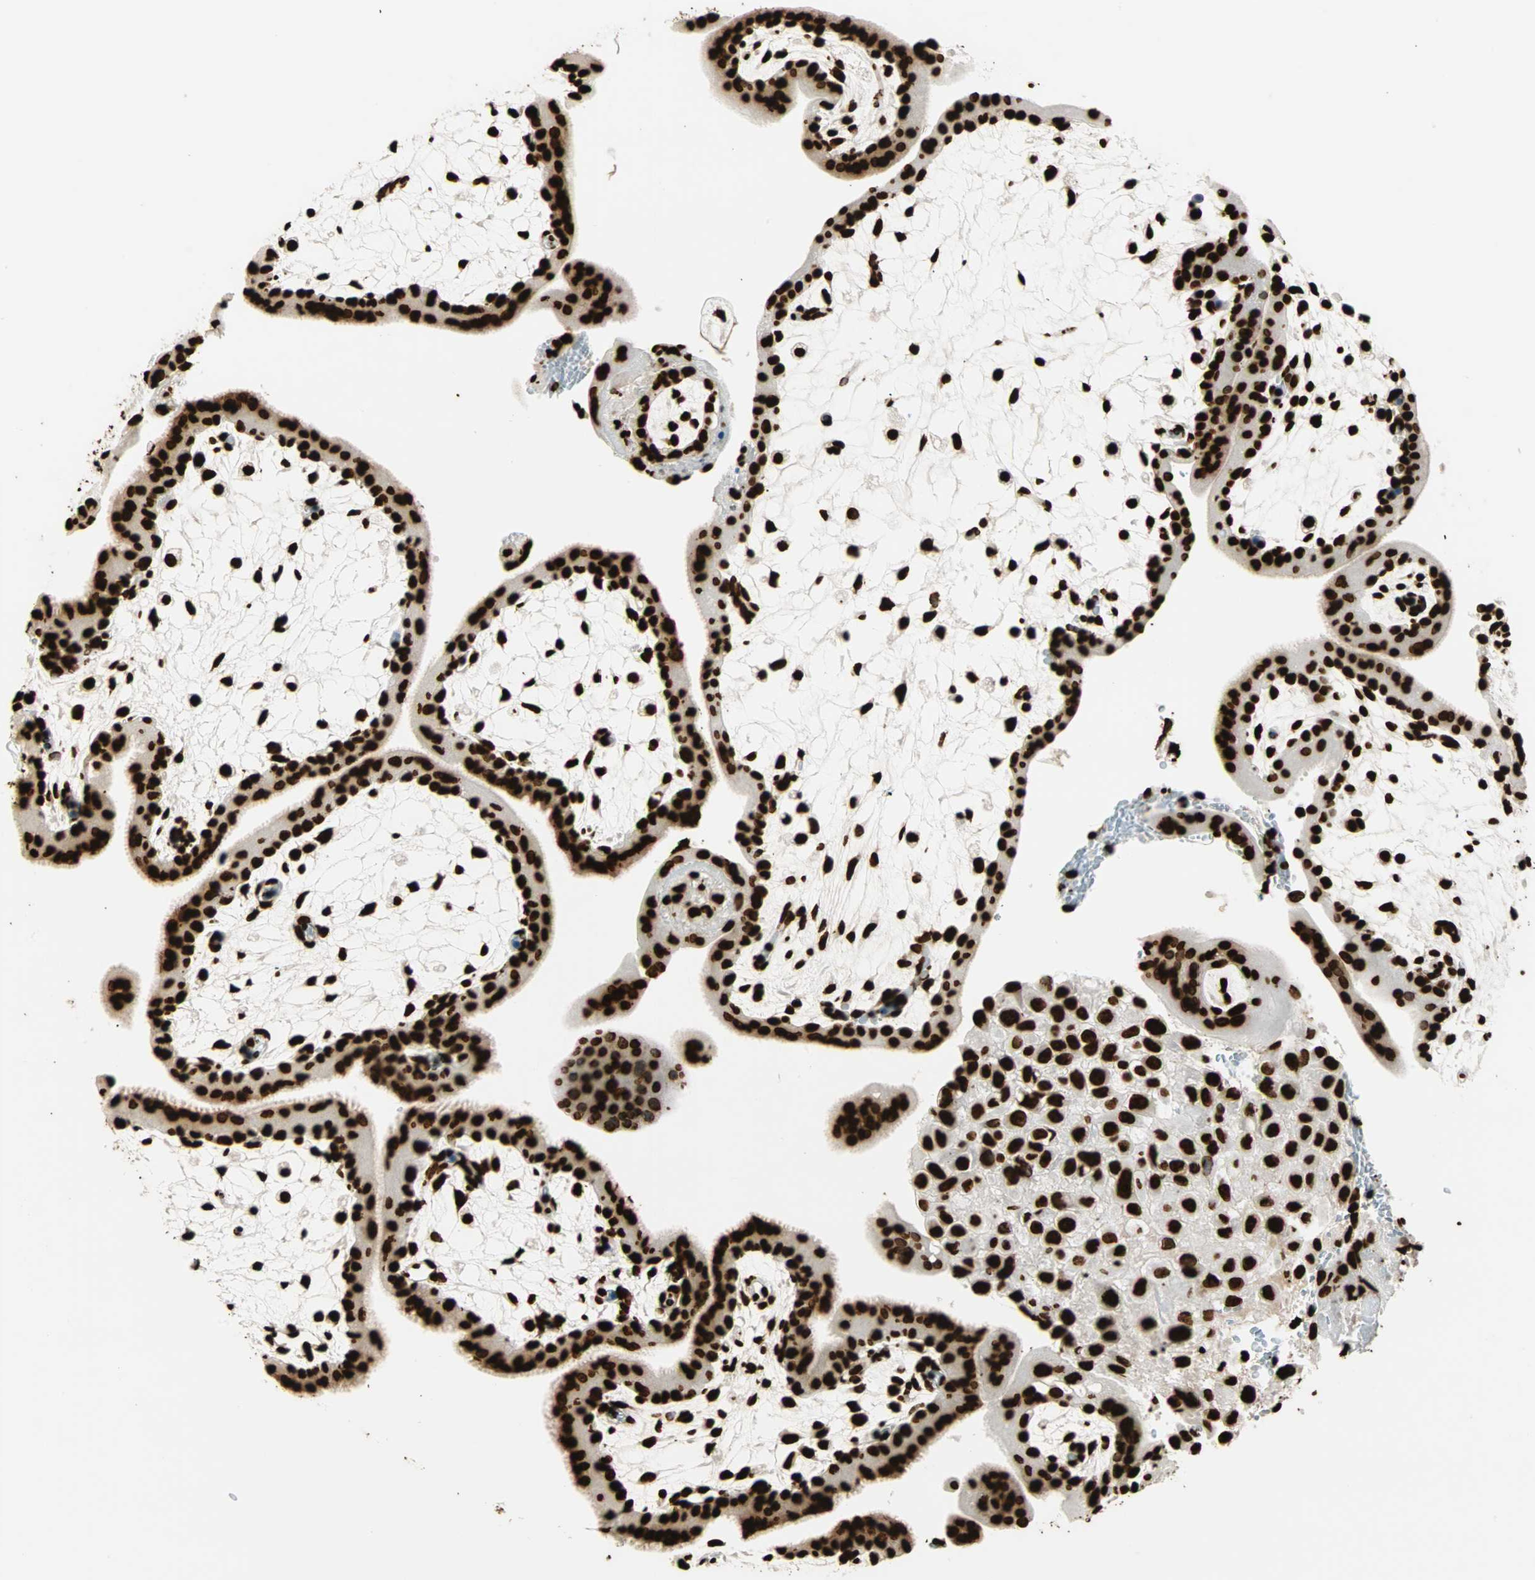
{"staining": {"intensity": "strong", "quantity": ">75%", "location": "nuclear"}, "tissue": "placenta", "cell_type": "Decidual cells", "image_type": "normal", "snomed": [{"axis": "morphology", "description": "Normal tissue, NOS"}, {"axis": "topography", "description": "Placenta"}], "caption": "Placenta stained with immunohistochemistry (IHC) shows strong nuclear expression in about >75% of decidual cells. Using DAB (brown) and hematoxylin (blue) stains, captured at high magnification using brightfield microscopy.", "gene": "GLI2", "patient": {"sex": "female", "age": 35}}